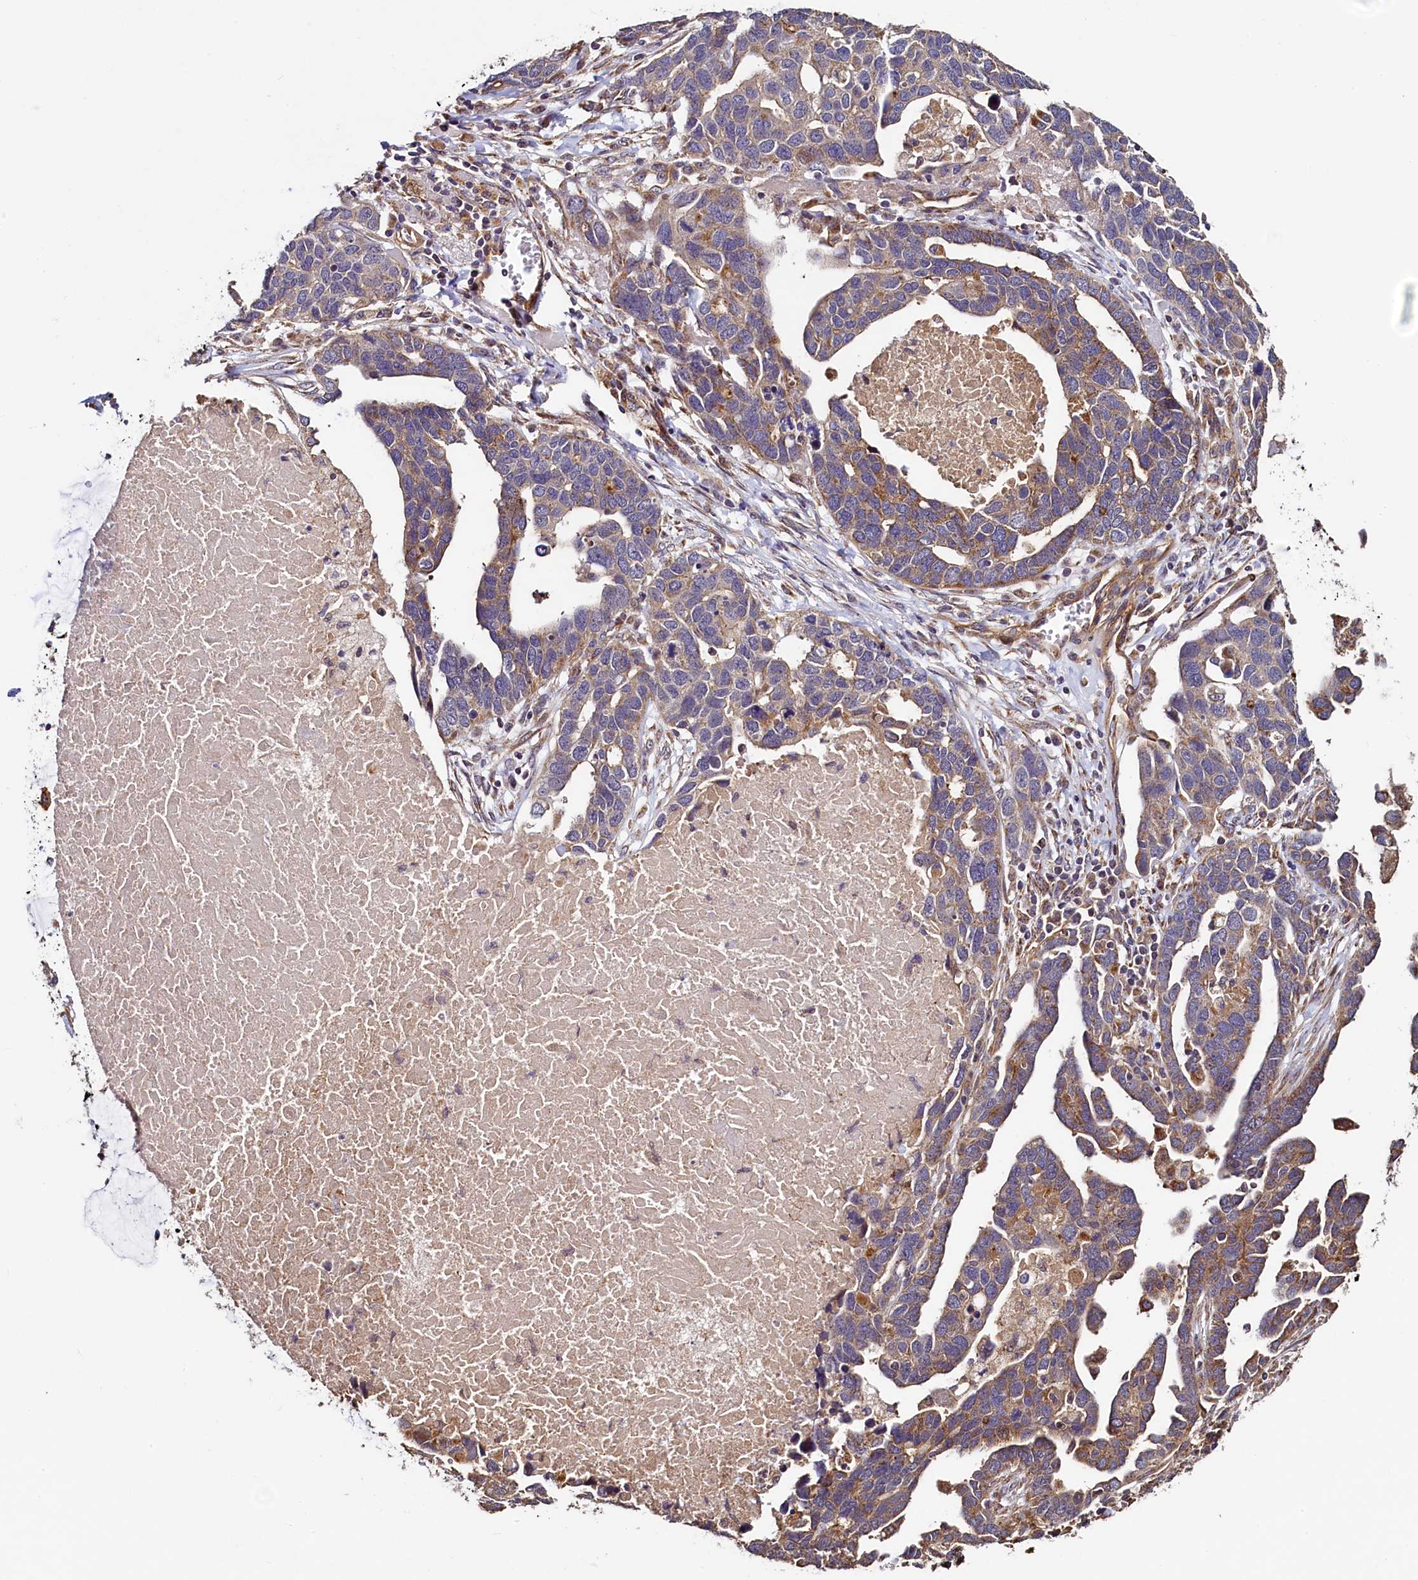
{"staining": {"intensity": "moderate", "quantity": ">75%", "location": "cytoplasmic/membranous"}, "tissue": "ovarian cancer", "cell_type": "Tumor cells", "image_type": "cancer", "snomed": [{"axis": "morphology", "description": "Cystadenocarcinoma, serous, NOS"}, {"axis": "topography", "description": "Ovary"}], "caption": "A high-resolution micrograph shows immunohistochemistry staining of ovarian serous cystadenocarcinoma, which shows moderate cytoplasmic/membranous expression in approximately >75% of tumor cells.", "gene": "RBFA", "patient": {"sex": "female", "age": 54}}